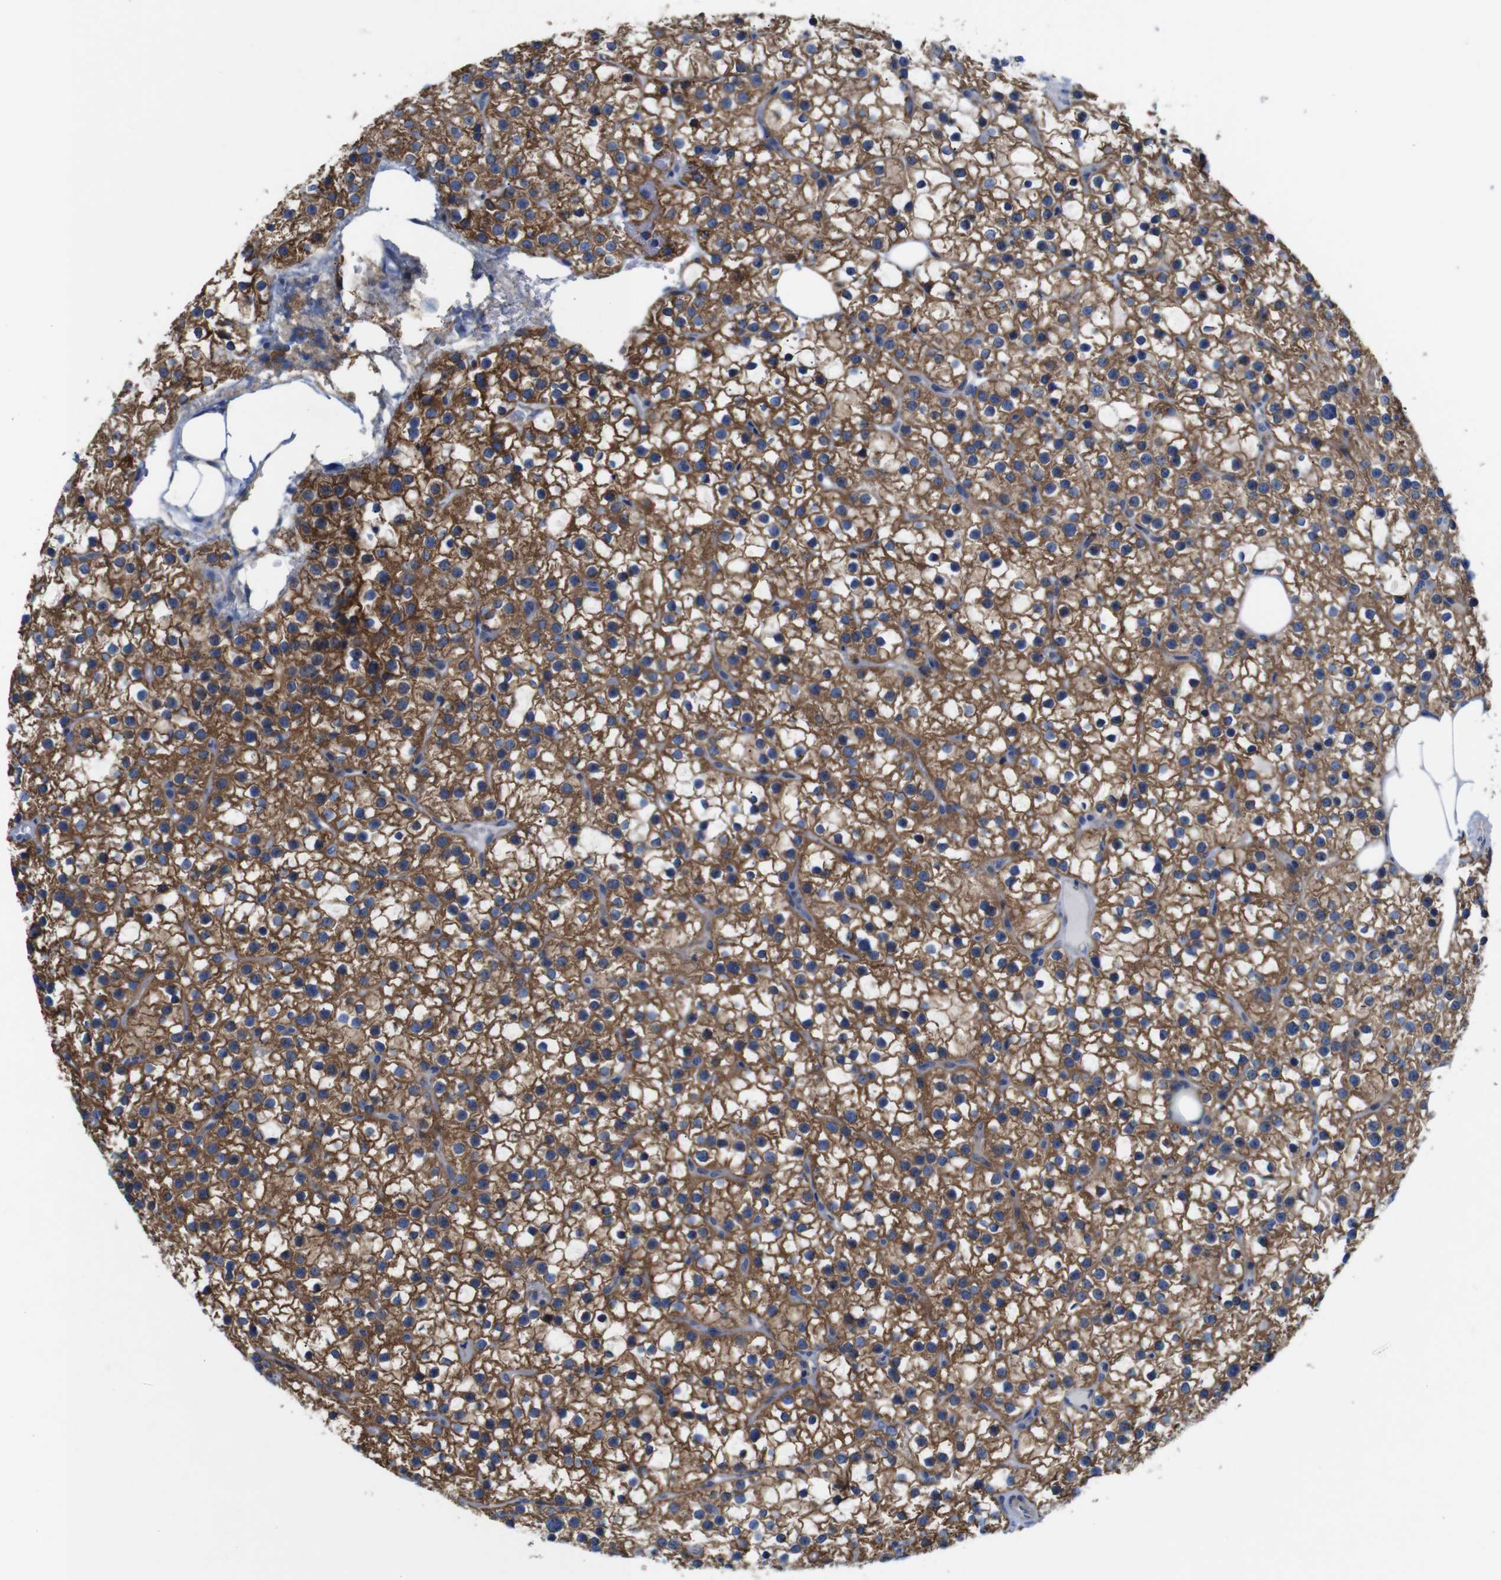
{"staining": {"intensity": "strong", "quantity": ">75%", "location": "cytoplasmic/membranous"}, "tissue": "parathyroid gland", "cell_type": "Glandular cells", "image_type": "normal", "snomed": [{"axis": "morphology", "description": "Normal tissue, NOS"}, {"axis": "morphology", "description": "Adenoma, NOS"}, {"axis": "topography", "description": "Parathyroid gland"}], "caption": "Protein expression by IHC exhibits strong cytoplasmic/membranous expression in about >75% of glandular cells in normal parathyroid gland. (DAB IHC, brown staining for protein, blue staining for nuclei).", "gene": "FAM171B", "patient": {"sex": "female", "age": 70}}